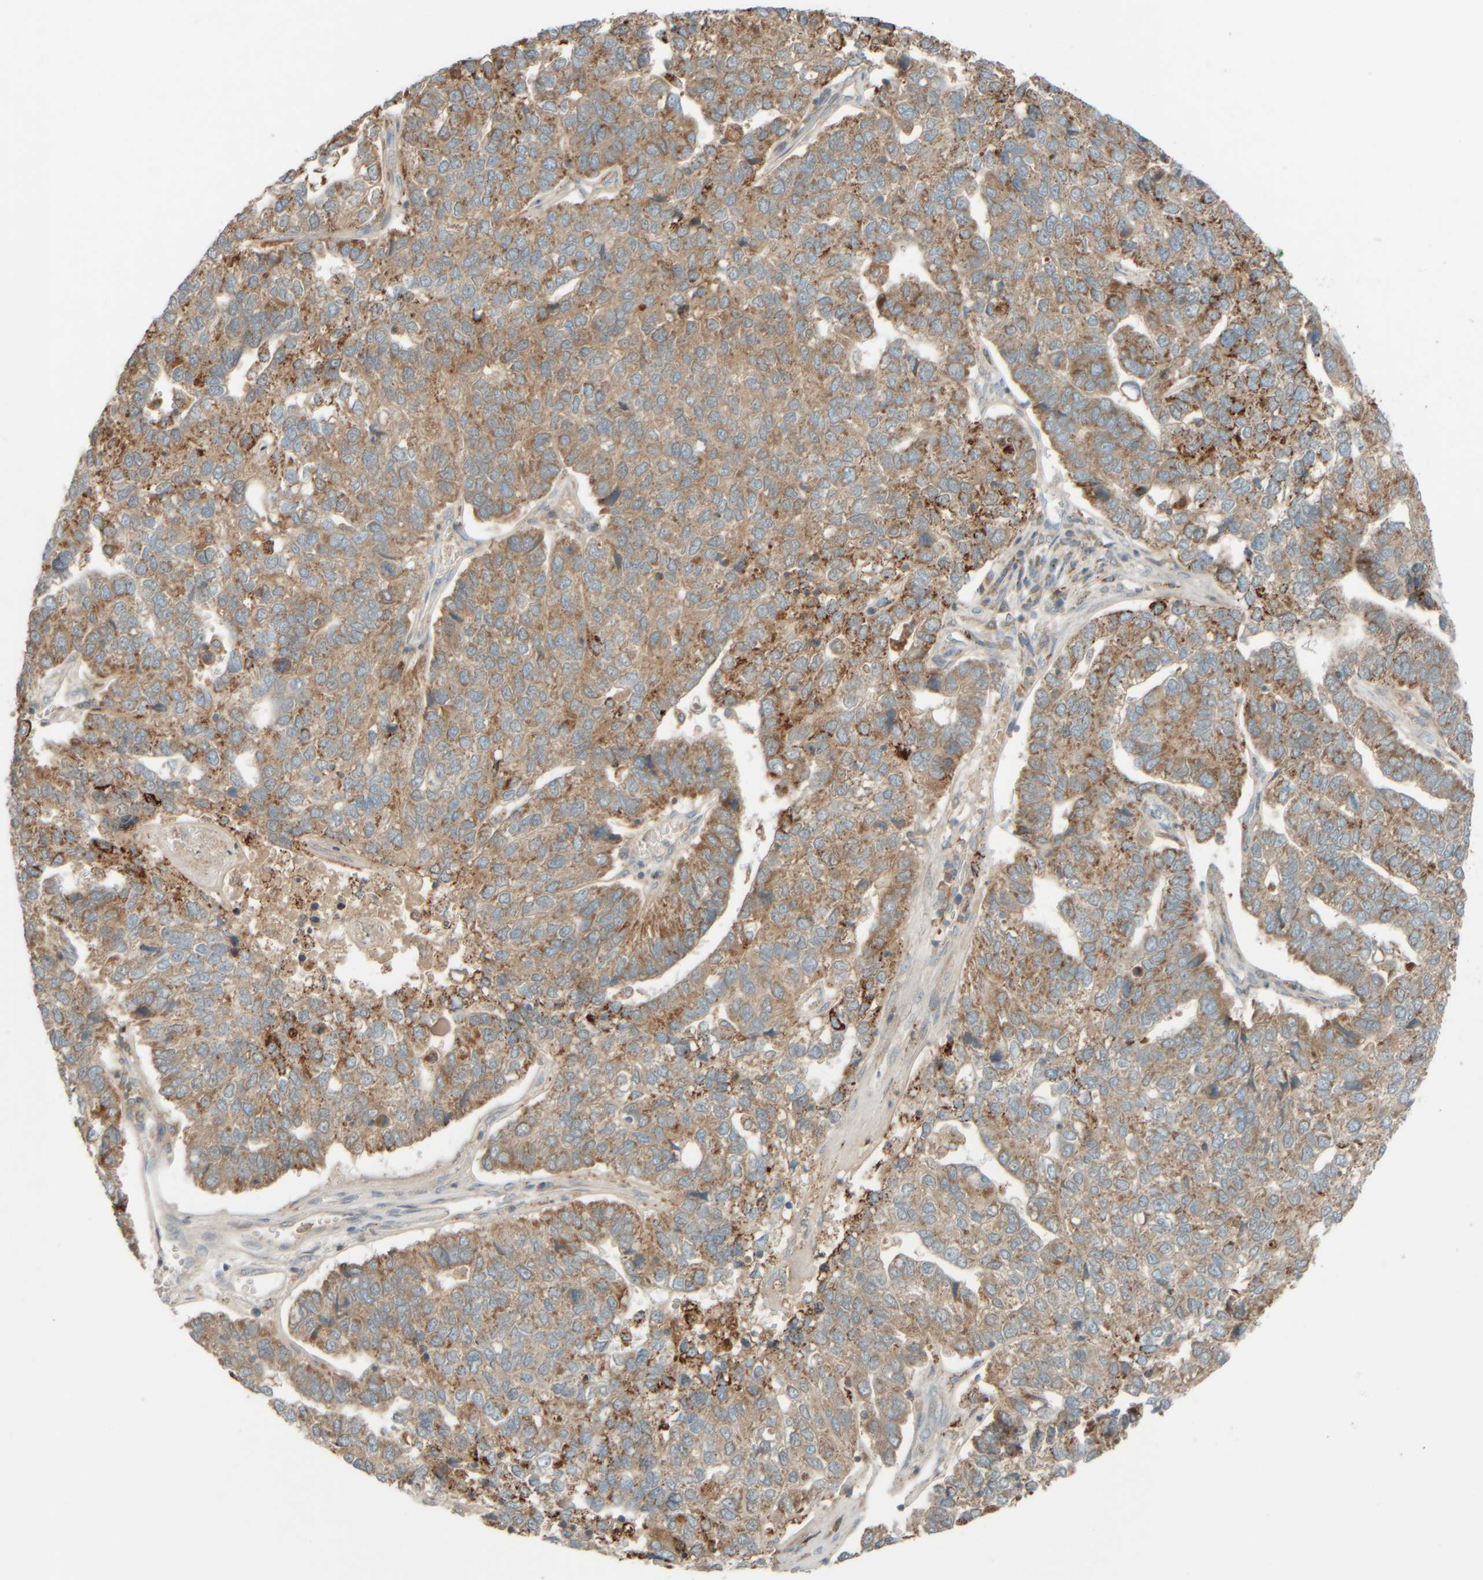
{"staining": {"intensity": "moderate", "quantity": ">75%", "location": "cytoplasmic/membranous"}, "tissue": "pancreatic cancer", "cell_type": "Tumor cells", "image_type": "cancer", "snomed": [{"axis": "morphology", "description": "Adenocarcinoma, NOS"}, {"axis": "topography", "description": "Pancreas"}], "caption": "An image of human pancreatic adenocarcinoma stained for a protein displays moderate cytoplasmic/membranous brown staining in tumor cells. The staining is performed using DAB (3,3'-diaminobenzidine) brown chromogen to label protein expression. The nuclei are counter-stained blue using hematoxylin.", "gene": "SPAG5", "patient": {"sex": "female", "age": 61}}